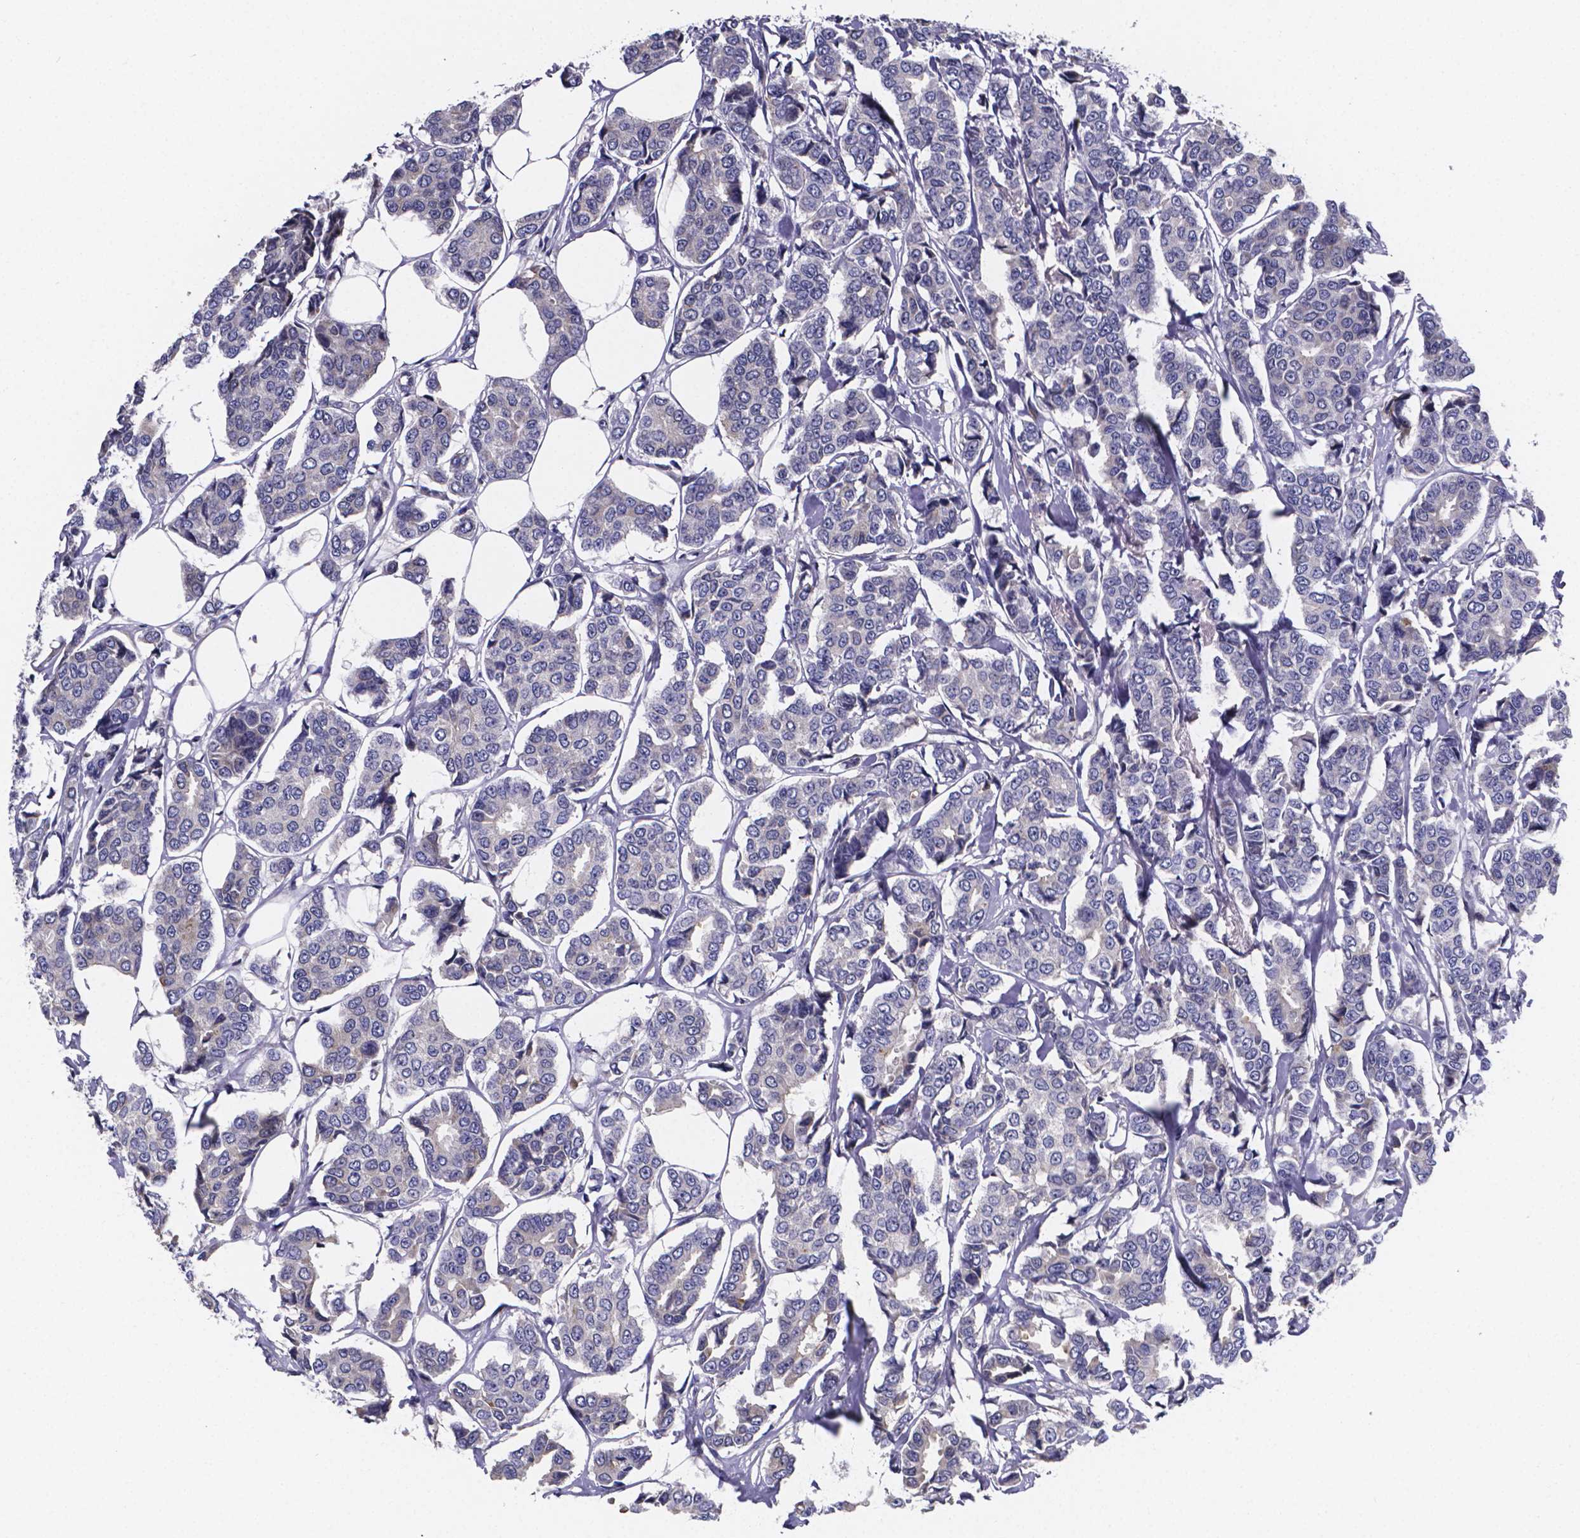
{"staining": {"intensity": "negative", "quantity": "none", "location": "none"}, "tissue": "breast cancer", "cell_type": "Tumor cells", "image_type": "cancer", "snomed": [{"axis": "morphology", "description": "Duct carcinoma"}, {"axis": "topography", "description": "Breast"}], "caption": "The image demonstrates no significant positivity in tumor cells of breast infiltrating ductal carcinoma. (Immunohistochemistry, brightfield microscopy, high magnification).", "gene": "SFRP4", "patient": {"sex": "female", "age": 94}}